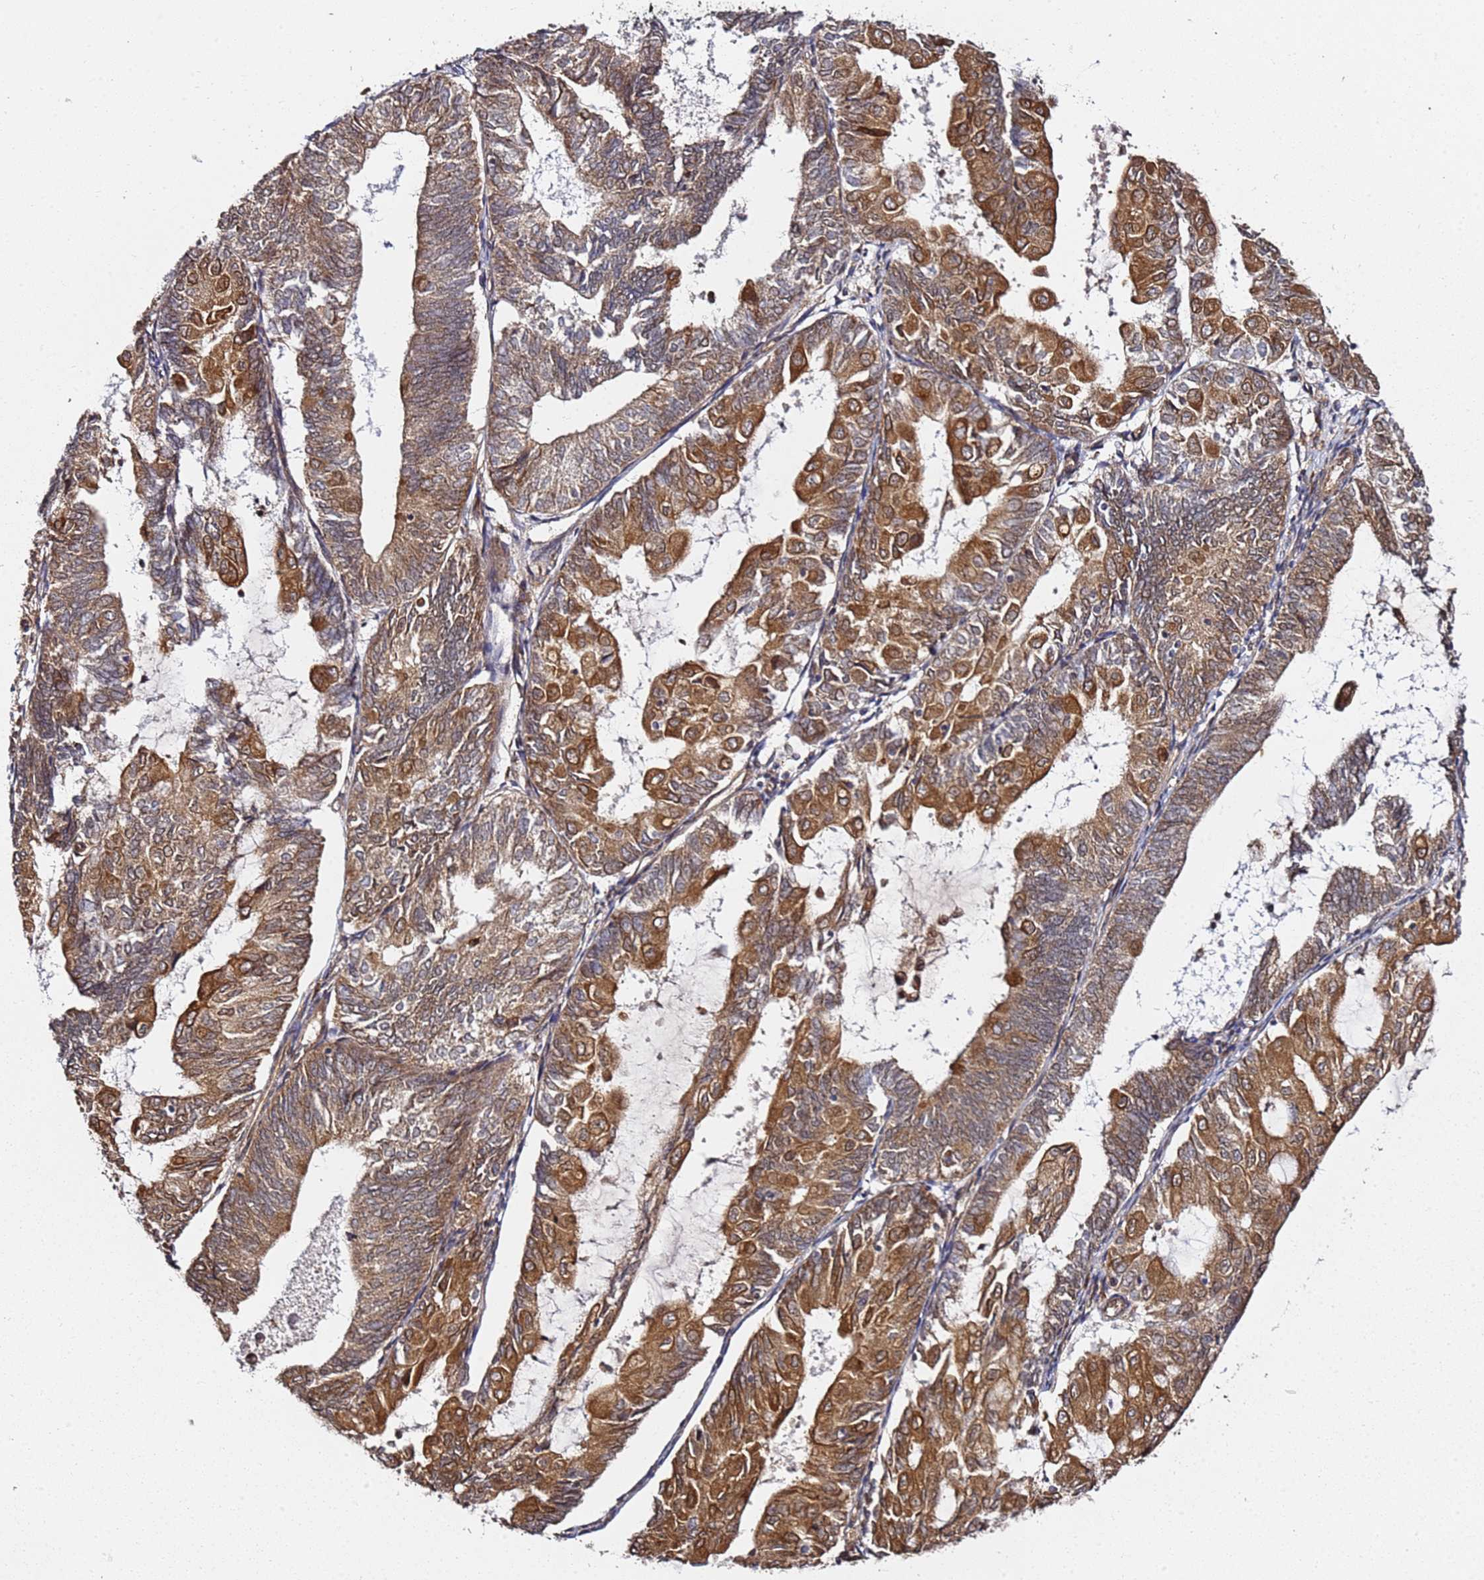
{"staining": {"intensity": "strong", "quantity": ">75%", "location": "cytoplasmic/membranous"}, "tissue": "endometrial cancer", "cell_type": "Tumor cells", "image_type": "cancer", "snomed": [{"axis": "morphology", "description": "Adenocarcinoma, NOS"}, {"axis": "topography", "description": "Endometrium"}], "caption": "A high amount of strong cytoplasmic/membranous staining is appreciated in approximately >75% of tumor cells in endometrial cancer tissue. (DAB = brown stain, brightfield microscopy at high magnification).", "gene": "PRKAB2", "patient": {"sex": "female", "age": 81}}